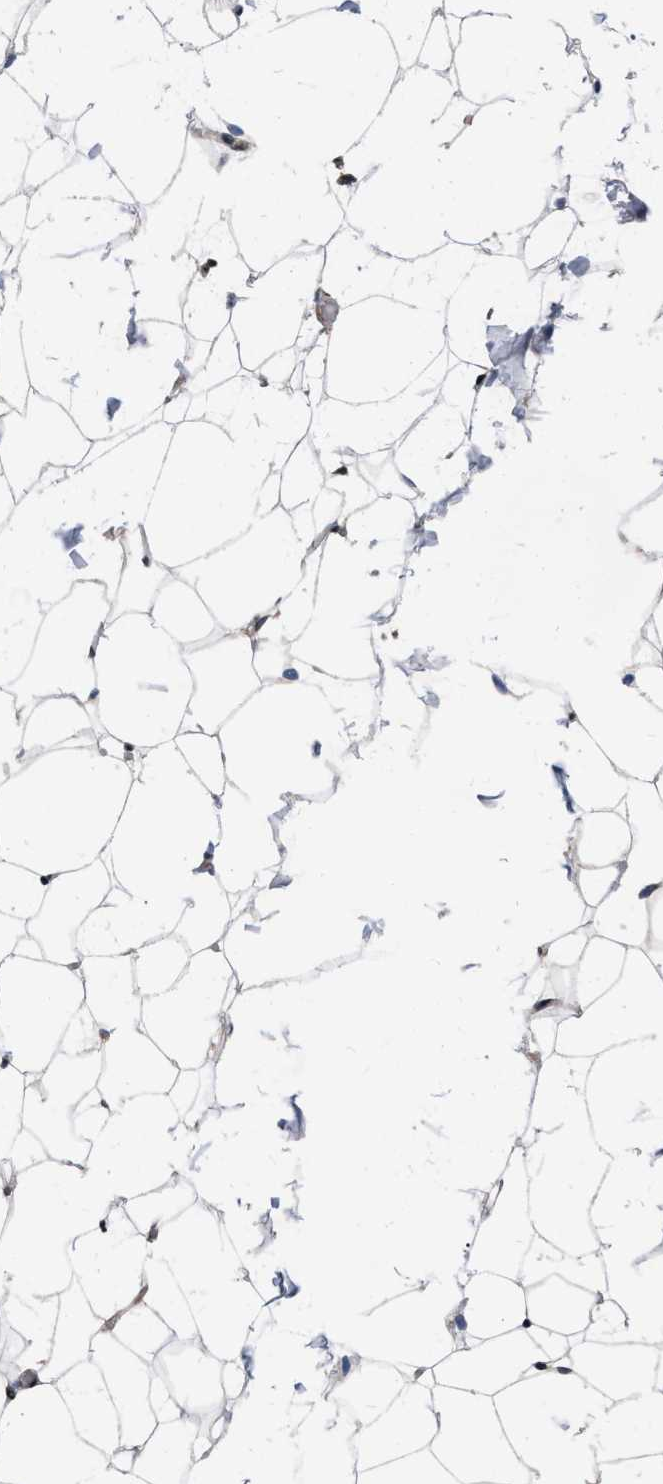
{"staining": {"intensity": "moderate", "quantity": "25%-75%", "location": "nuclear"}, "tissue": "adipose tissue", "cell_type": "Adipocytes", "image_type": "normal", "snomed": [{"axis": "morphology", "description": "Normal tissue, NOS"}, {"axis": "topography", "description": "Breast"}, {"axis": "topography", "description": "Soft tissue"}], "caption": "Protein staining reveals moderate nuclear expression in about 25%-75% of adipocytes in normal adipose tissue.", "gene": "MDM4", "patient": {"sex": "female", "age": 75}}